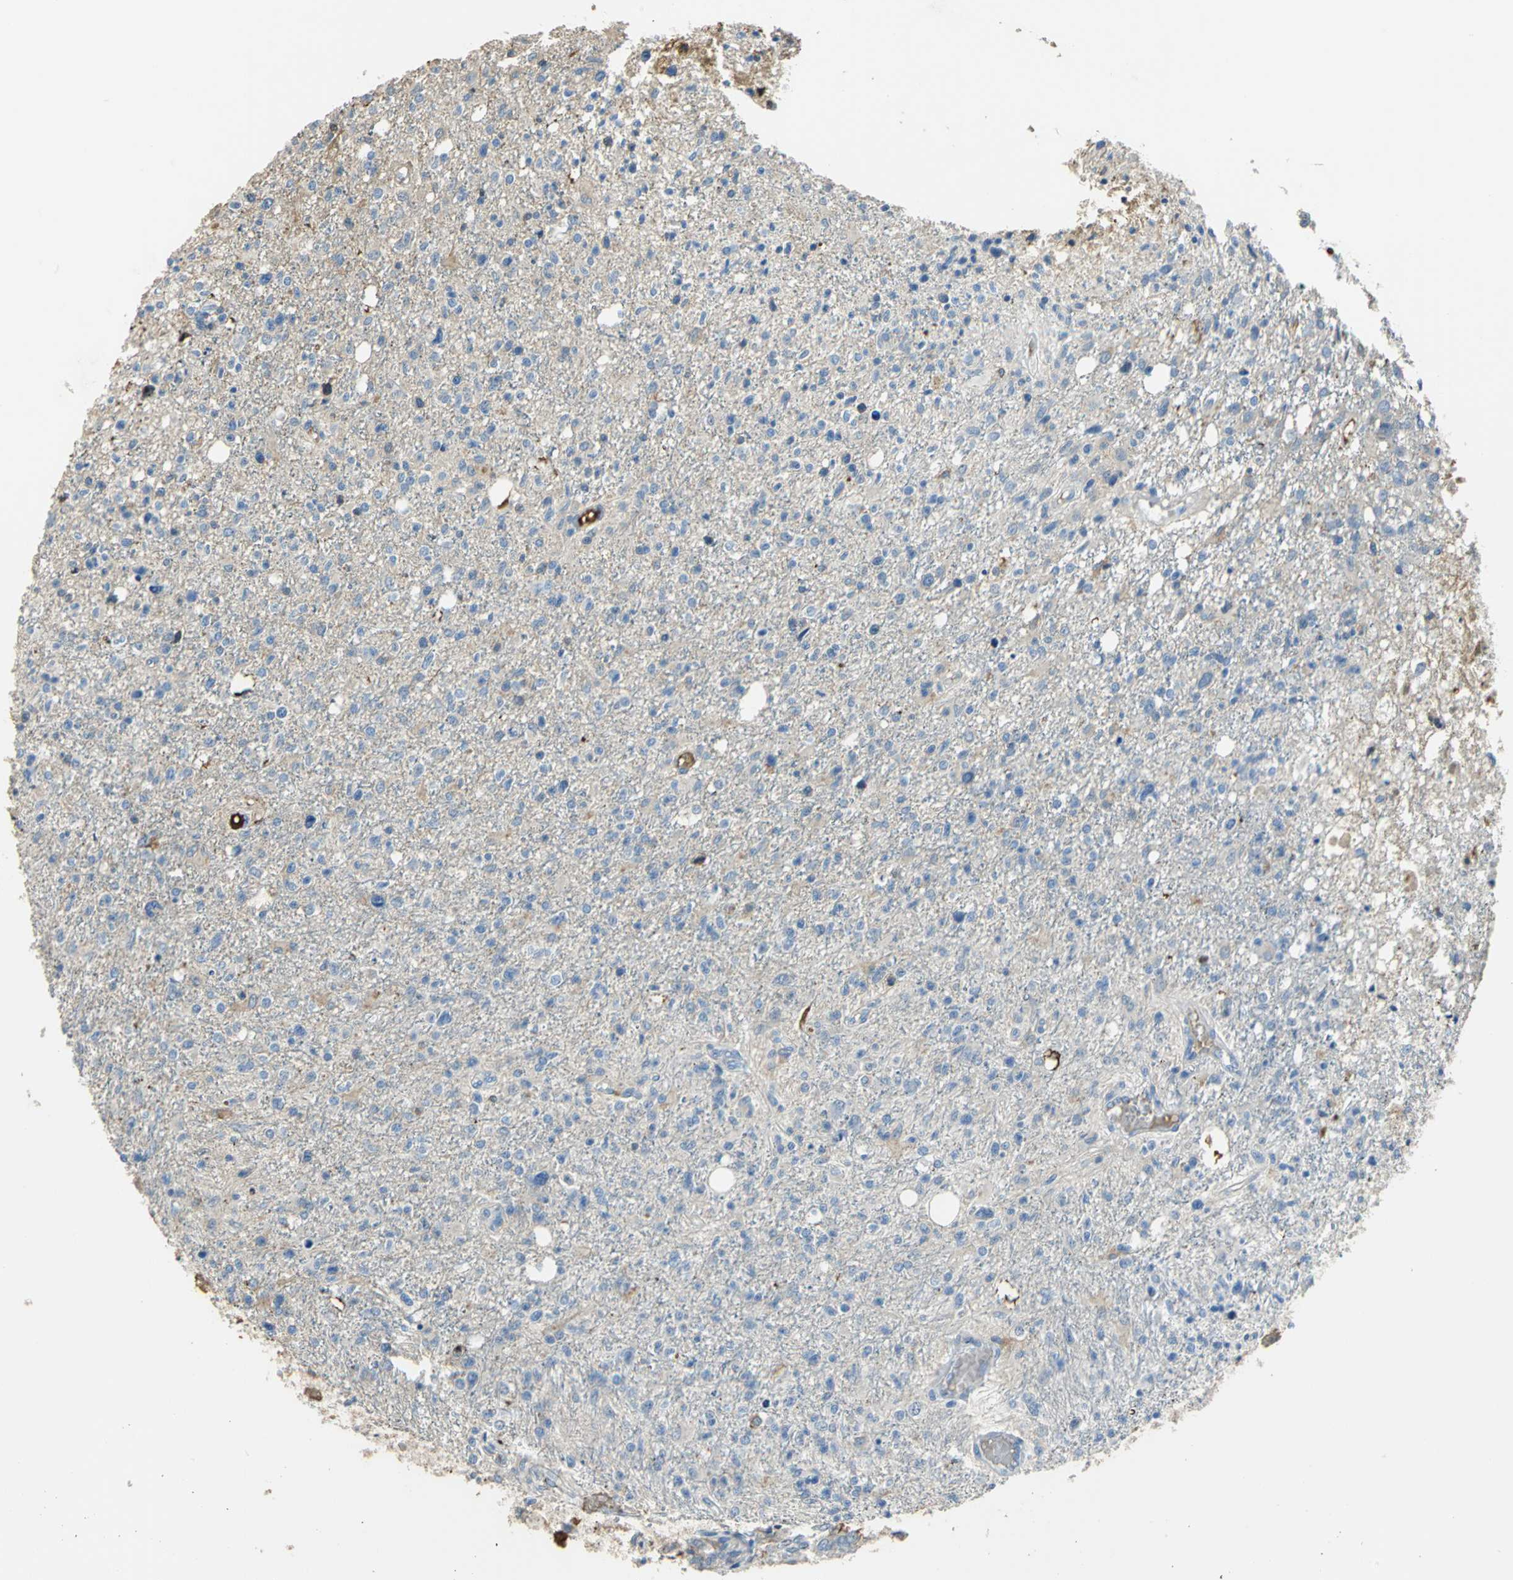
{"staining": {"intensity": "weak", "quantity": "25%-75%", "location": "cytoplasmic/membranous"}, "tissue": "glioma", "cell_type": "Tumor cells", "image_type": "cancer", "snomed": [{"axis": "morphology", "description": "Glioma, malignant, High grade"}, {"axis": "topography", "description": "Cerebral cortex"}], "caption": "Protein analysis of malignant glioma (high-grade) tissue displays weak cytoplasmic/membranous expression in about 25%-75% of tumor cells.", "gene": "GYG2", "patient": {"sex": "male", "age": 76}}